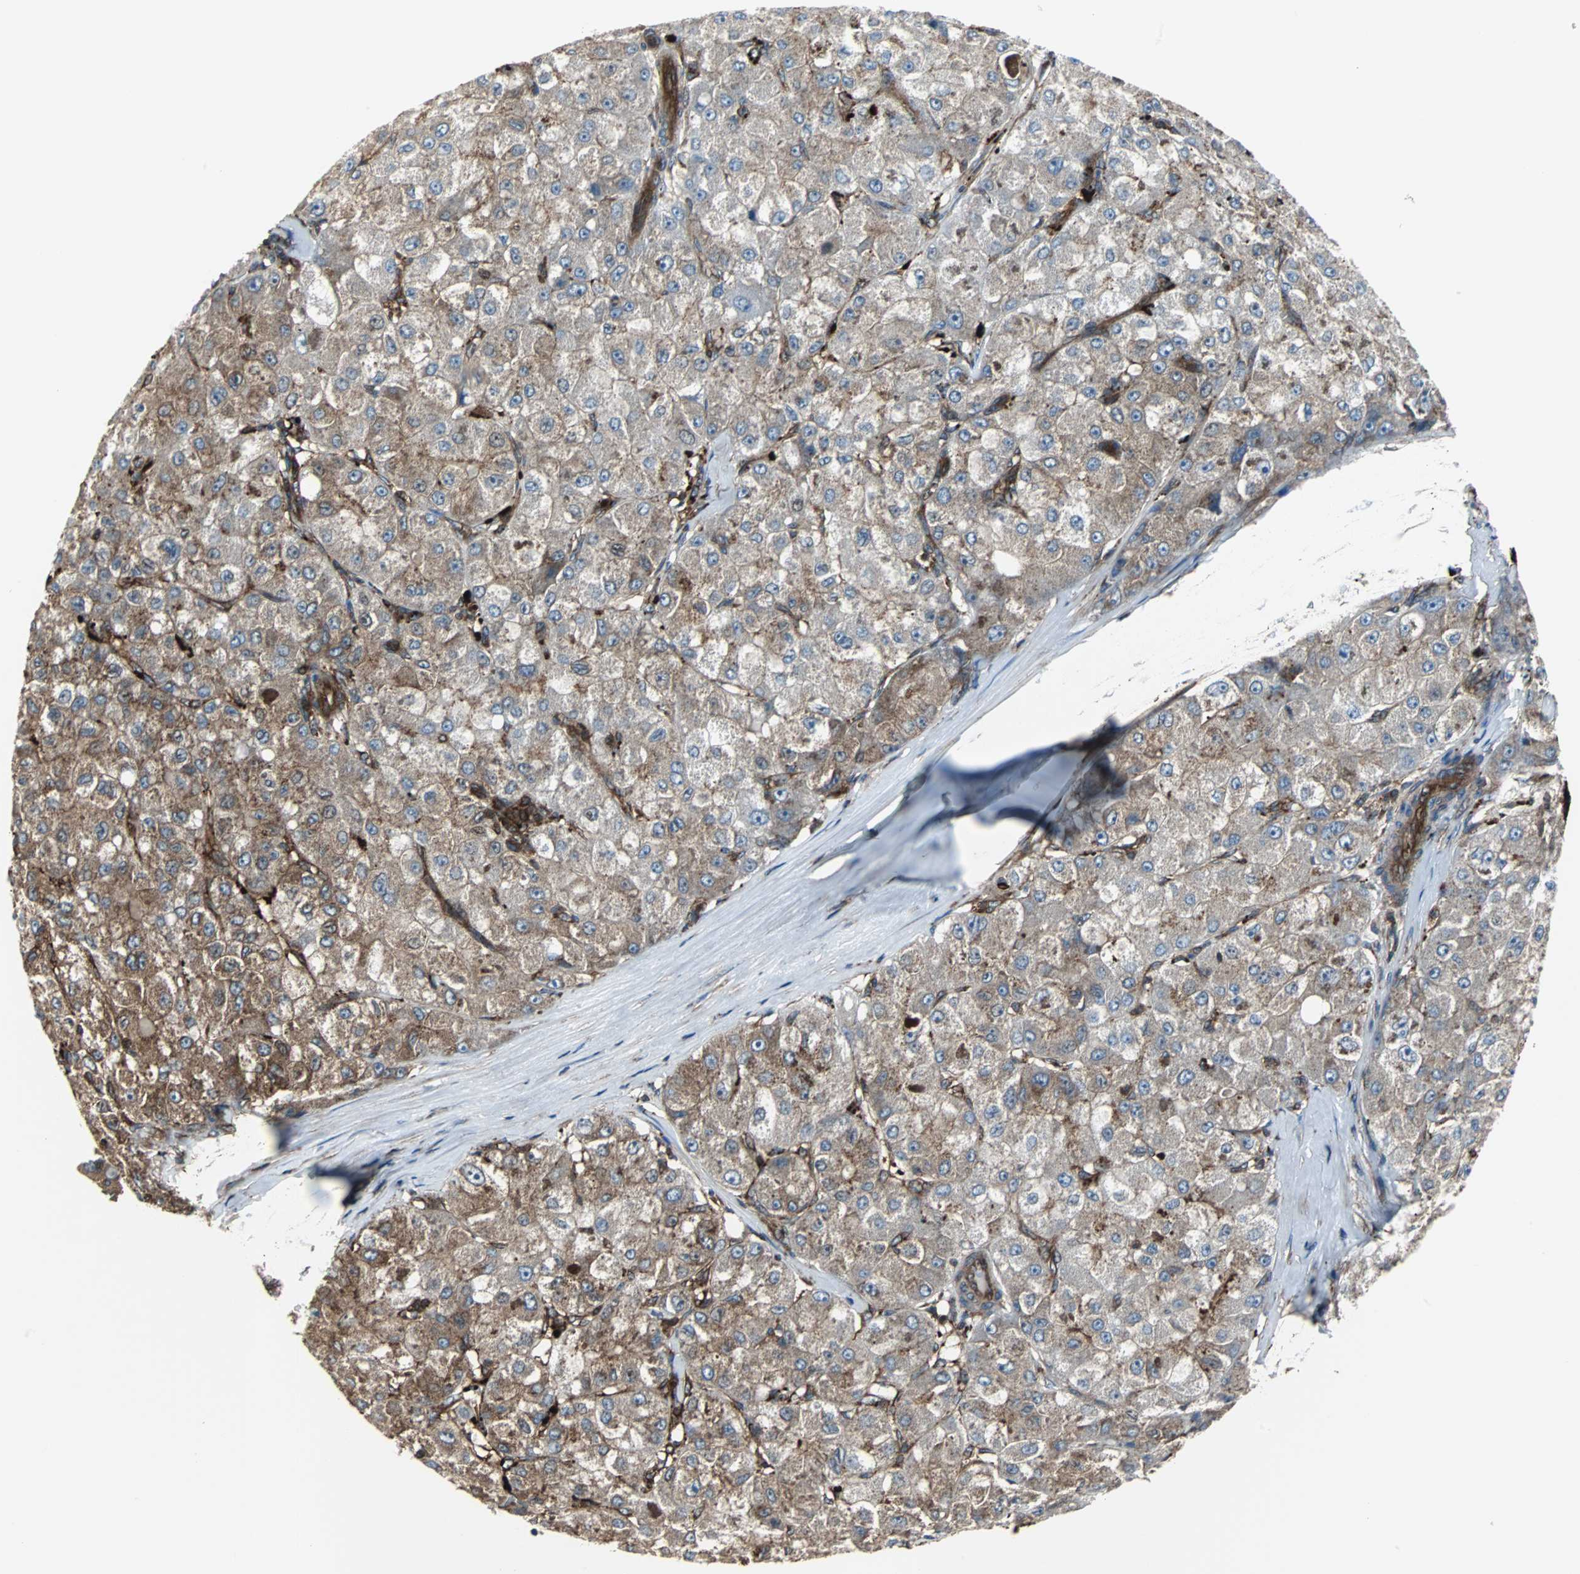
{"staining": {"intensity": "moderate", "quantity": "25%-75%", "location": "cytoplasmic/membranous"}, "tissue": "liver cancer", "cell_type": "Tumor cells", "image_type": "cancer", "snomed": [{"axis": "morphology", "description": "Carcinoma, Hepatocellular, NOS"}, {"axis": "topography", "description": "Liver"}], "caption": "Protein analysis of hepatocellular carcinoma (liver) tissue displays moderate cytoplasmic/membranous staining in about 25%-75% of tumor cells.", "gene": "RELA", "patient": {"sex": "male", "age": 80}}